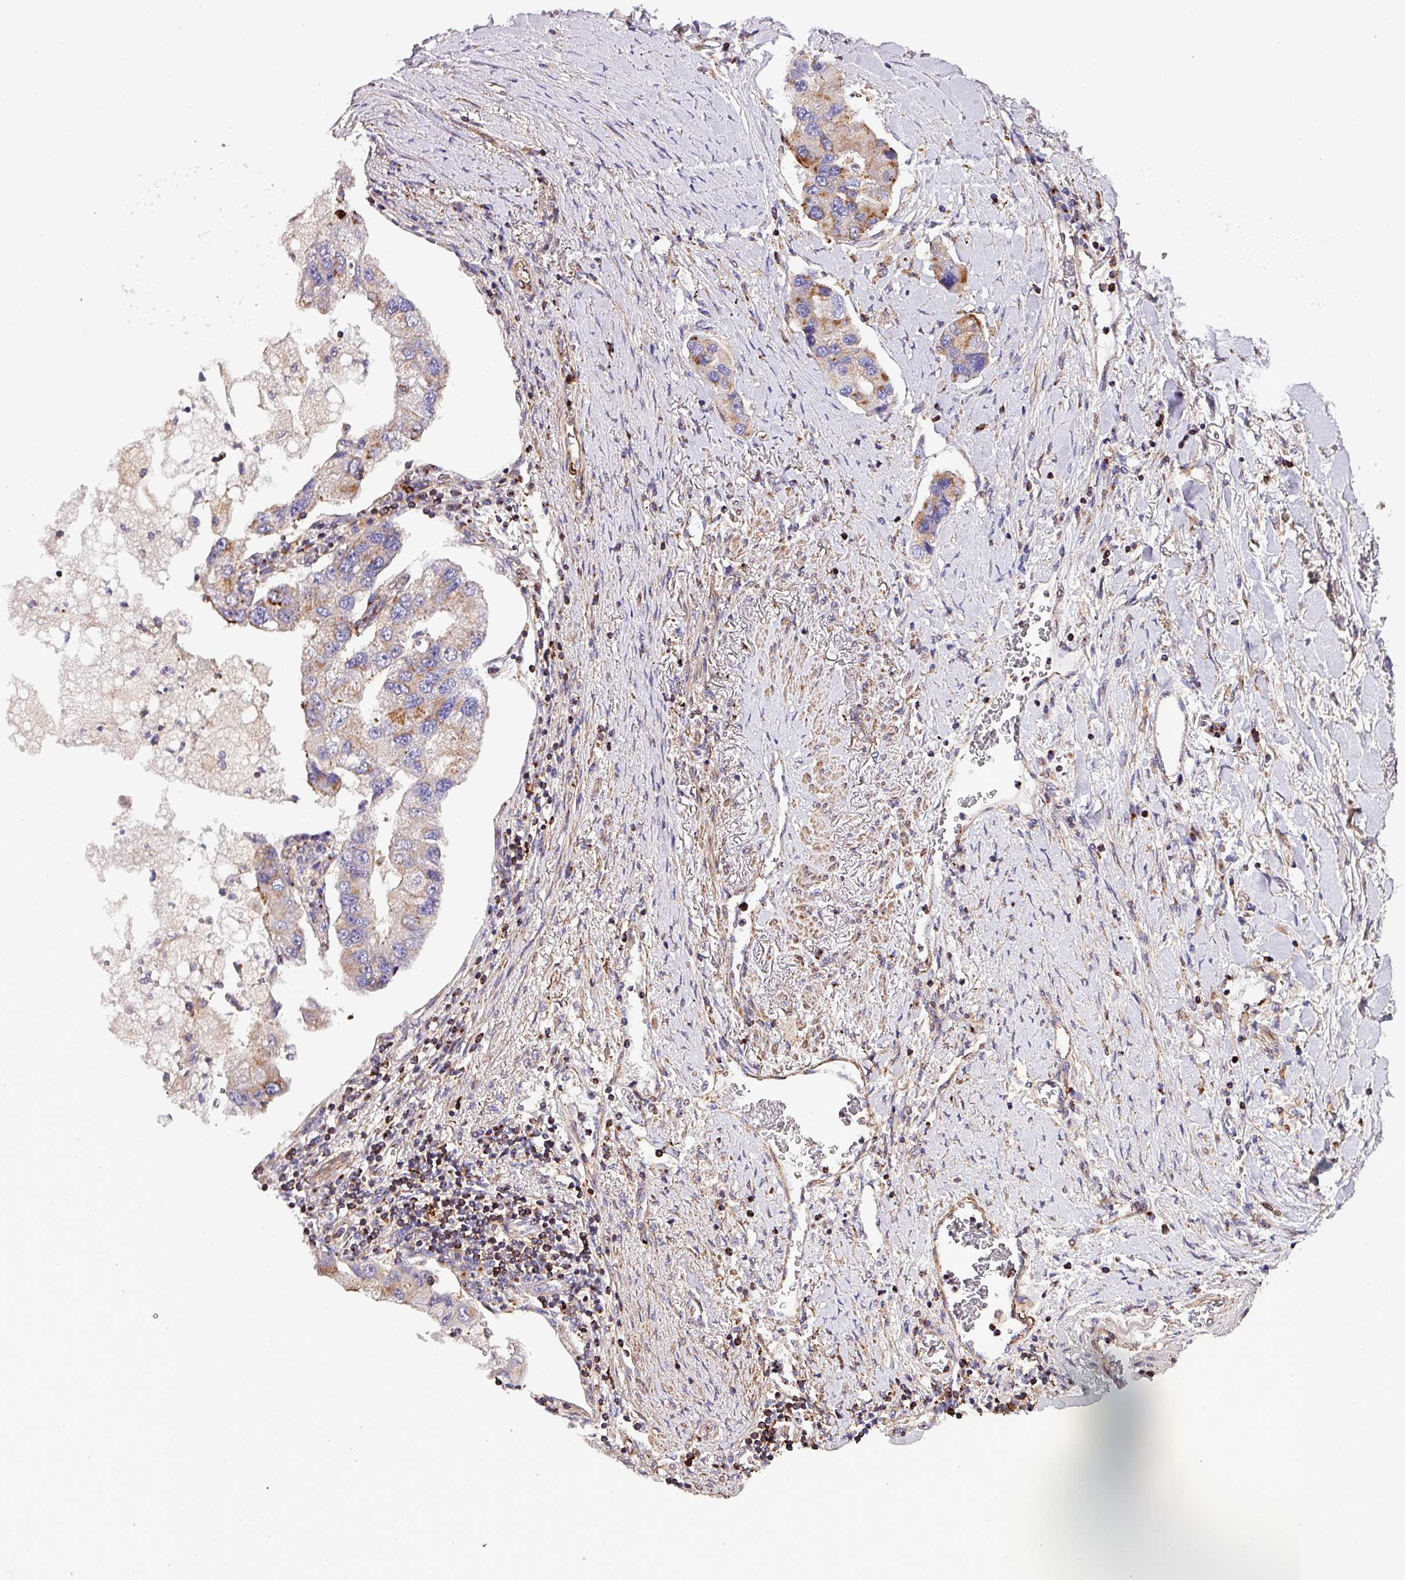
{"staining": {"intensity": "moderate", "quantity": "25%-75%", "location": "cytoplasmic/membranous"}, "tissue": "lung cancer", "cell_type": "Tumor cells", "image_type": "cancer", "snomed": [{"axis": "morphology", "description": "Adenocarcinoma, NOS"}, {"axis": "topography", "description": "Lung"}], "caption": "Protein staining of adenocarcinoma (lung) tissue displays moderate cytoplasmic/membranous positivity in approximately 25%-75% of tumor cells.", "gene": "VAMP4", "patient": {"sex": "female", "age": 54}}